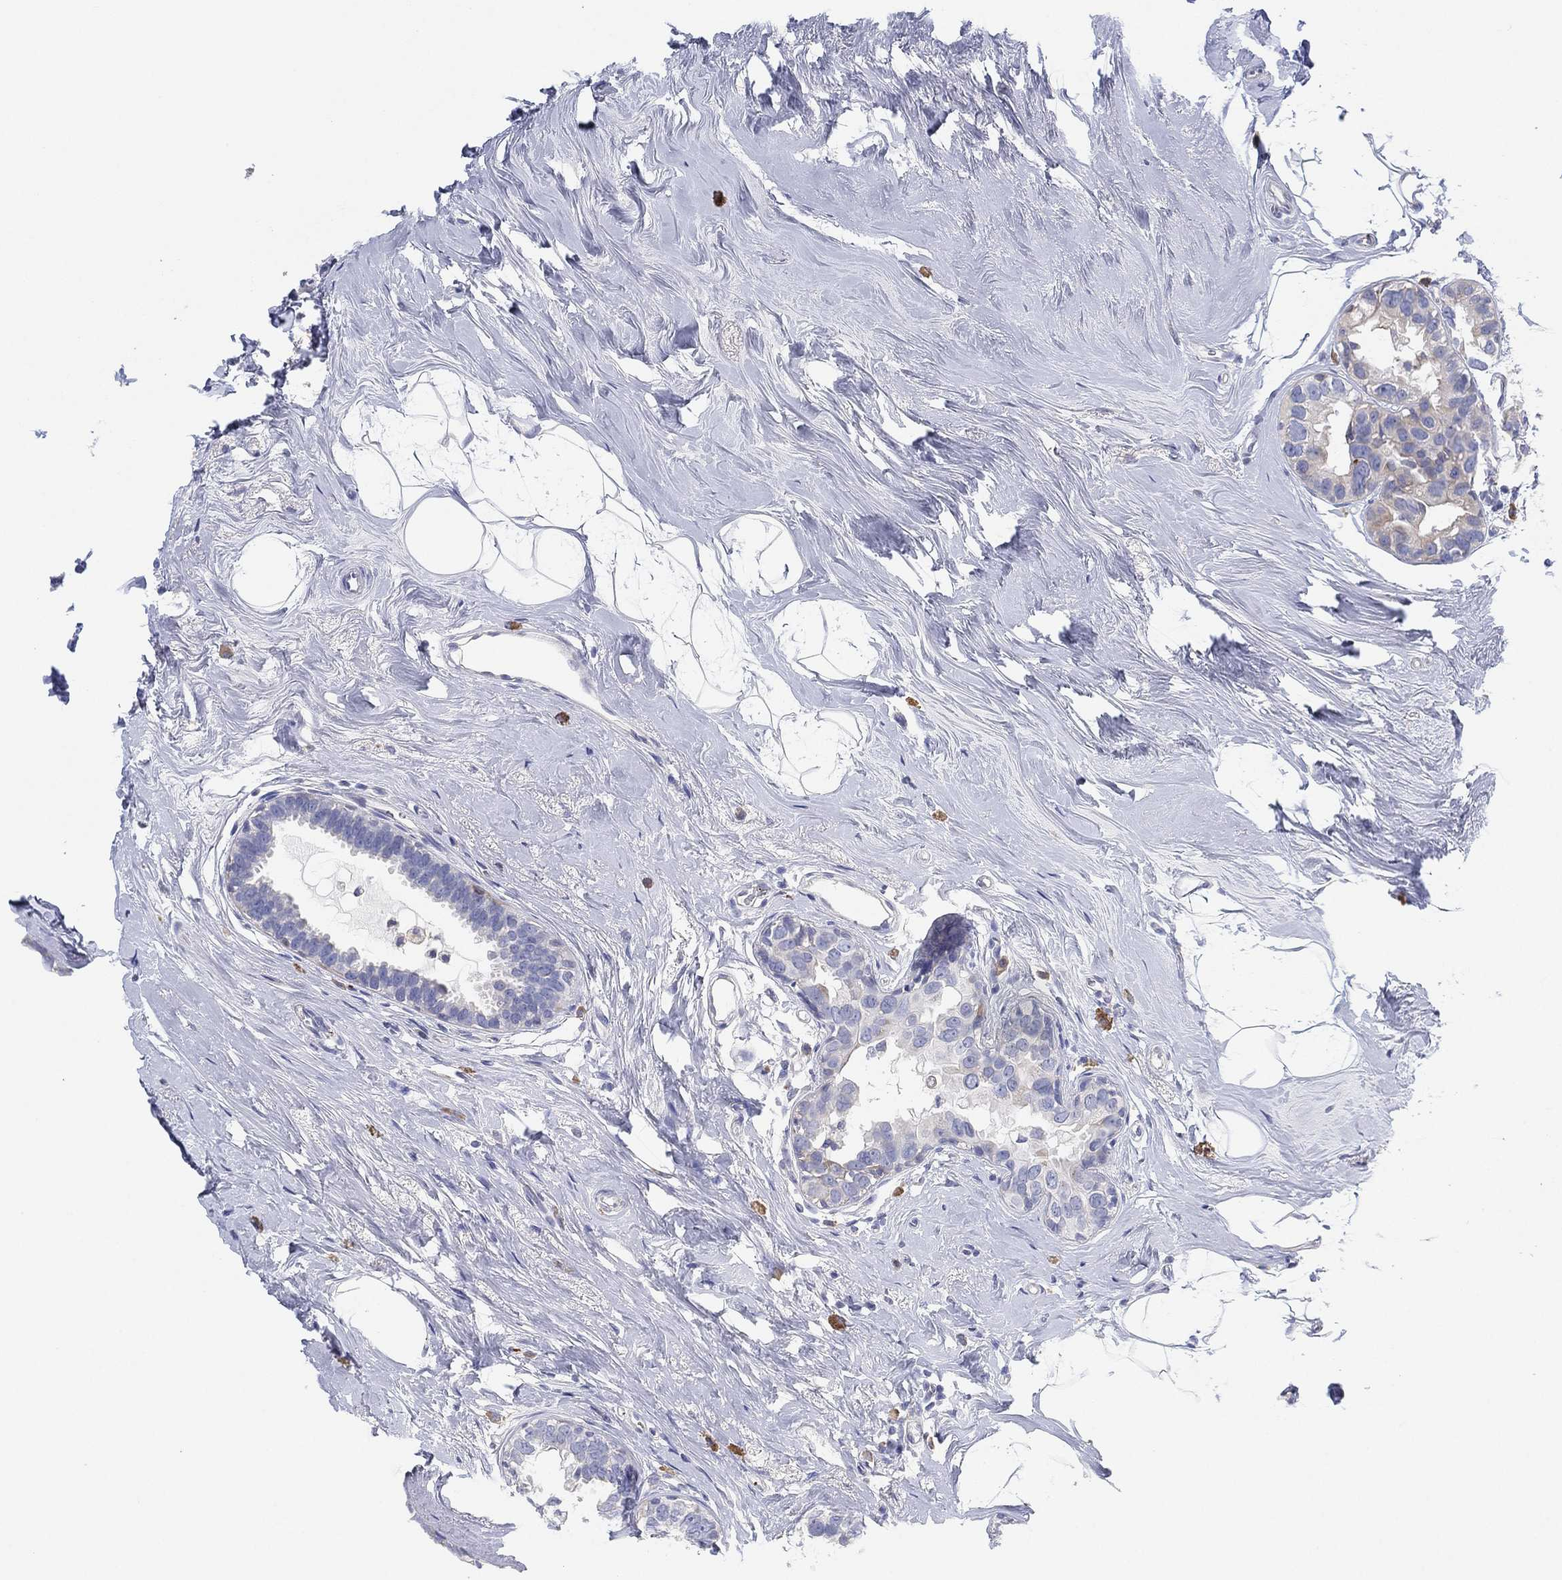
{"staining": {"intensity": "negative", "quantity": "none", "location": "none"}, "tissue": "breast cancer", "cell_type": "Tumor cells", "image_type": "cancer", "snomed": [{"axis": "morphology", "description": "Duct carcinoma"}, {"axis": "topography", "description": "Breast"}], "caption": "Photomicrograph shows no protein staining in tumor cells of infiltrating ductal carcinoma (breast) tissue. (IHC, brightfield microscopy, high magnification).", "gene": "TMEM40", "patient": {"sex": "female", "age": 55}}